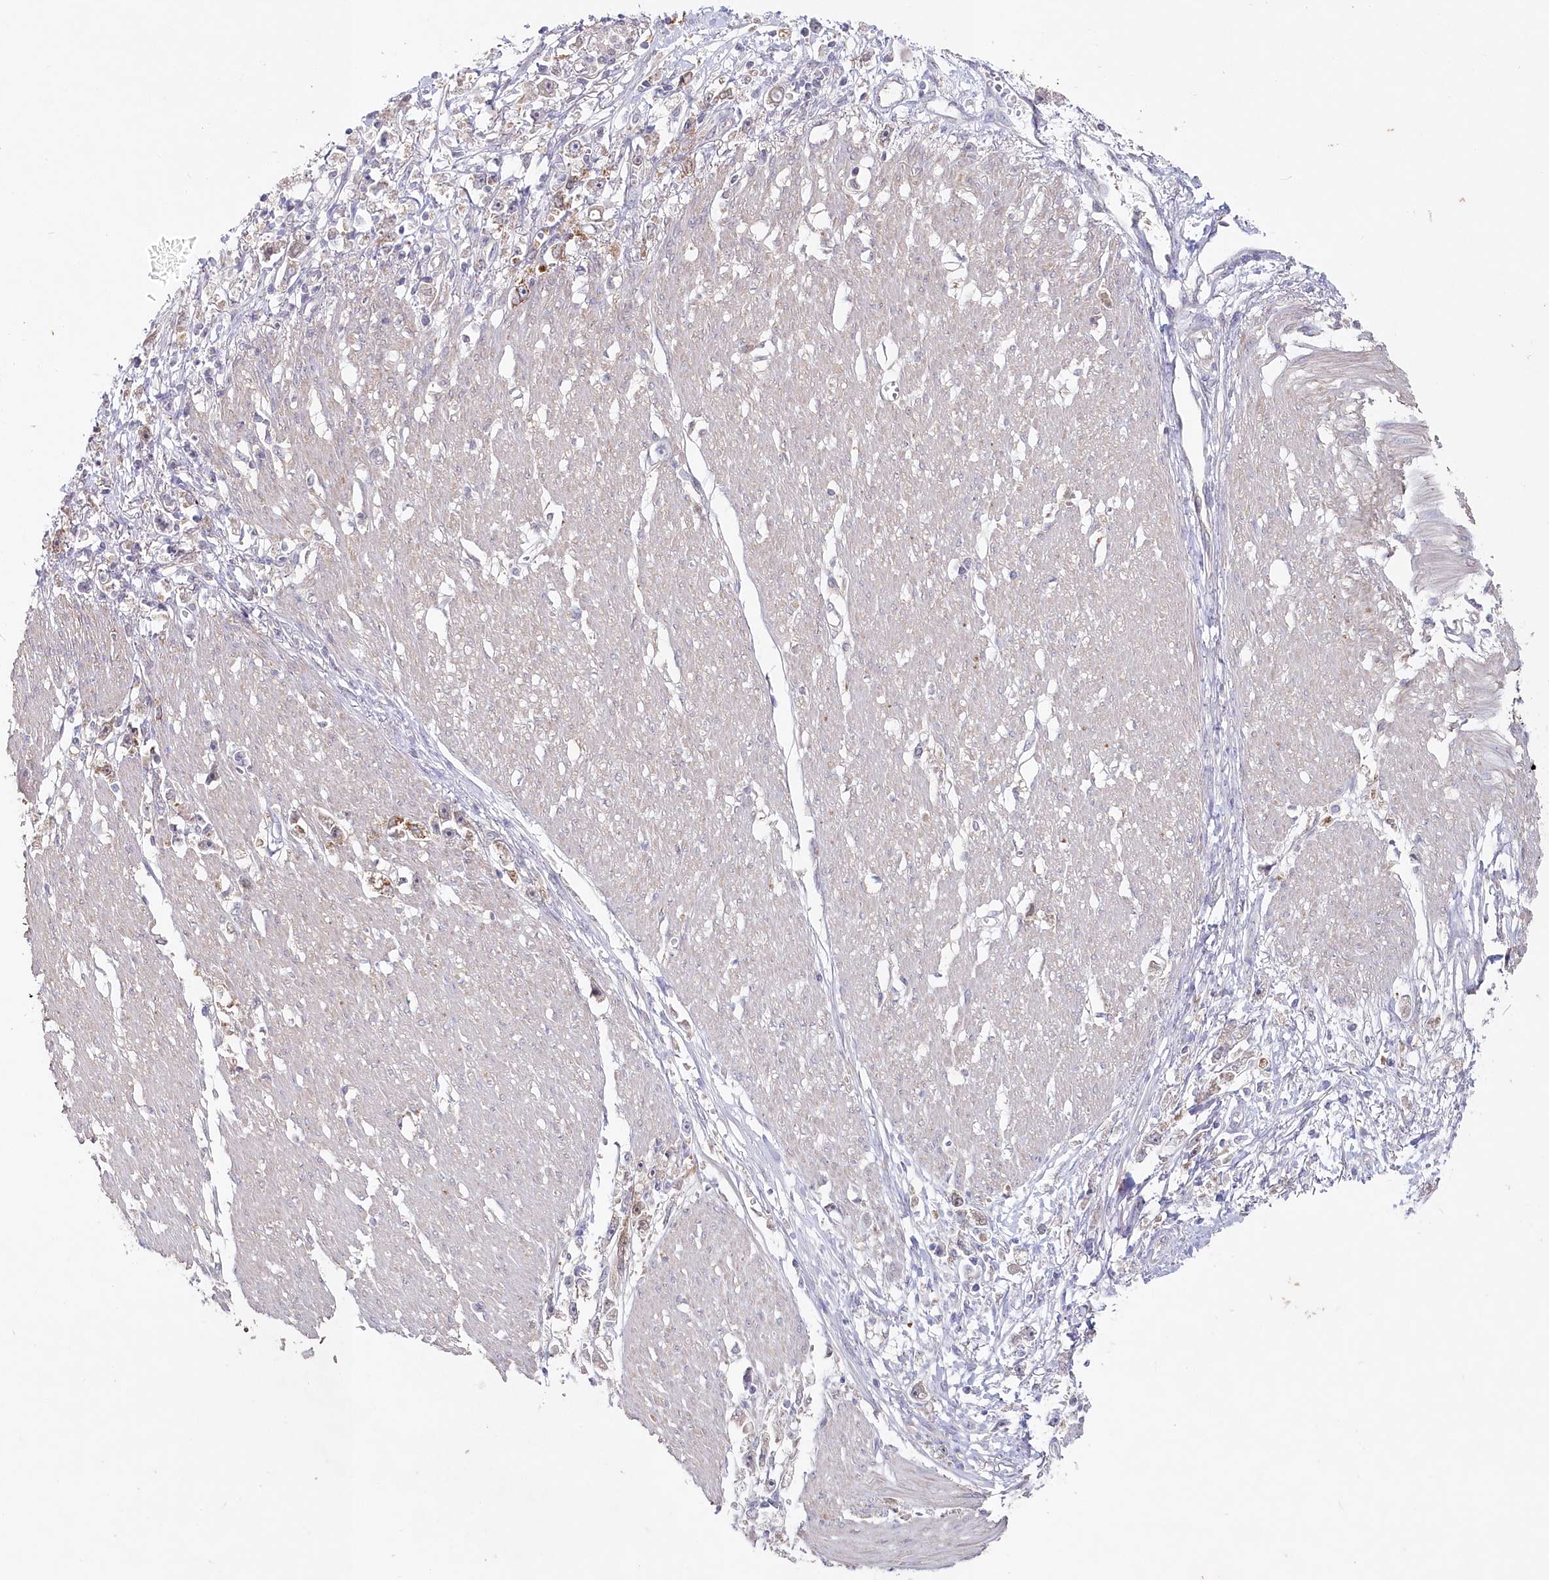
{"staining": {"intensity": "moderate", "quantity": "25%-75%", "location": "cytoplasmic/membranous"}, "tissue": "stomach cancer", "cell_type": "Tumor cells", "image_type": "cancer", "snomed": [{"axis": "morphology", "description": "Adenocarcinoma, NOS"}, {"axis": "topography", "description": "Stomach"}], "caption": "DAB immunohistochemical staining of human stomach adenocarcinoma reveals moderate cytoplasmic/membranous protein expression in about 25%-75% of tumor cells. (IHC, brightfield microscopy, high magnification).", "gene": "AAMDC", "patient": {"sex": "female", "age": 59}}